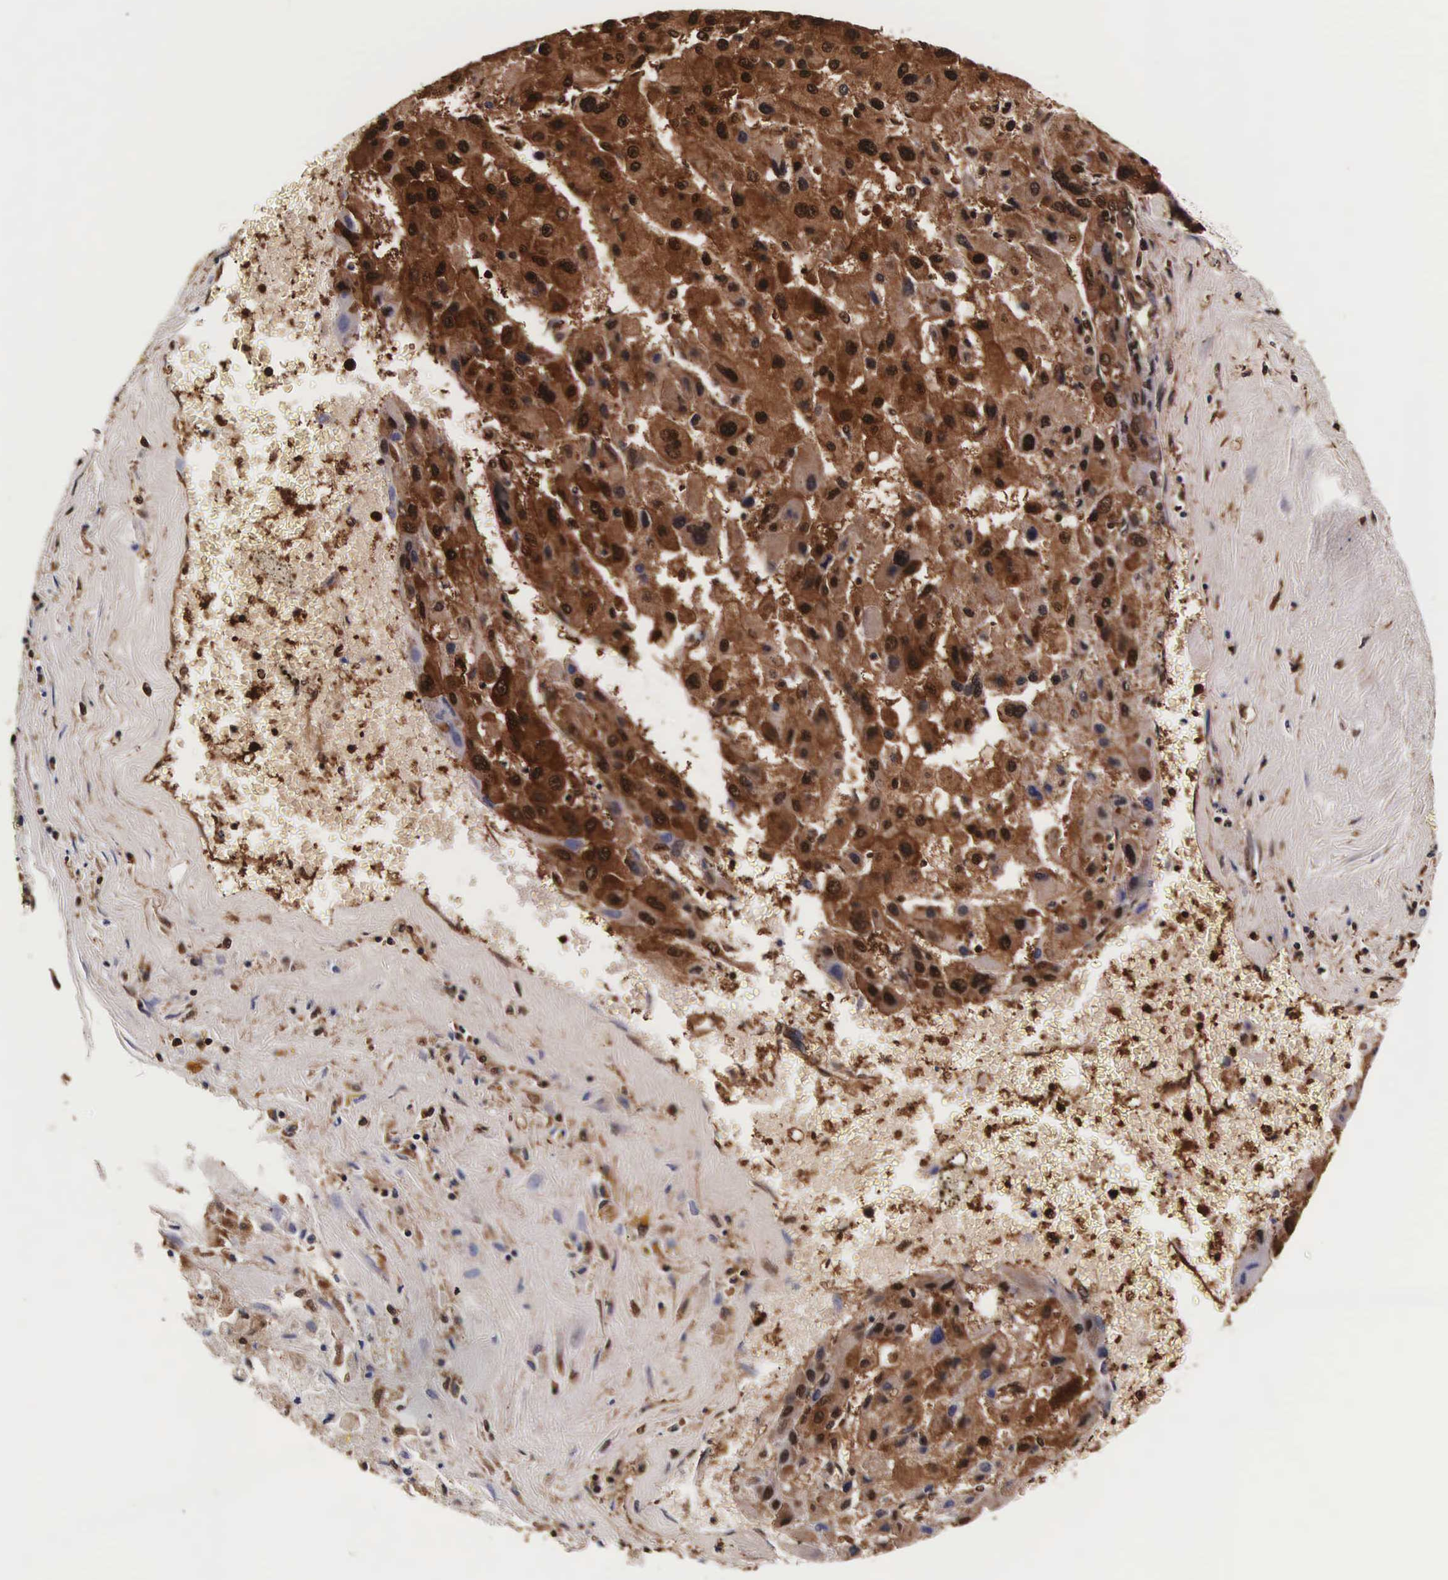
{"staining": {"intensity": "strong", "quantity": ">75%", "location": "cytoplasmic/membranous,nuclear"}, "tissue": "liver cancer", "cell_type": "Tumor cells", "image_type": "cancer", "snomed": [{"axis": "morphology", "description": "Carcinoma, Hepatocellular, NOS"}, {"axis": "topography", "description": "Liver"}], "caption": "Immunohistochemical staining of hepatocellular carcinoma (liver) demonstrates strong cytoplasmic/membranous and nuclear protein positivity in approximately >75% of tumor cells. (DAB = brown stain, brightfield microscopy at high magnification).", "gene": "TECPR2", "patient": {"sex": "male", "age": 64}}